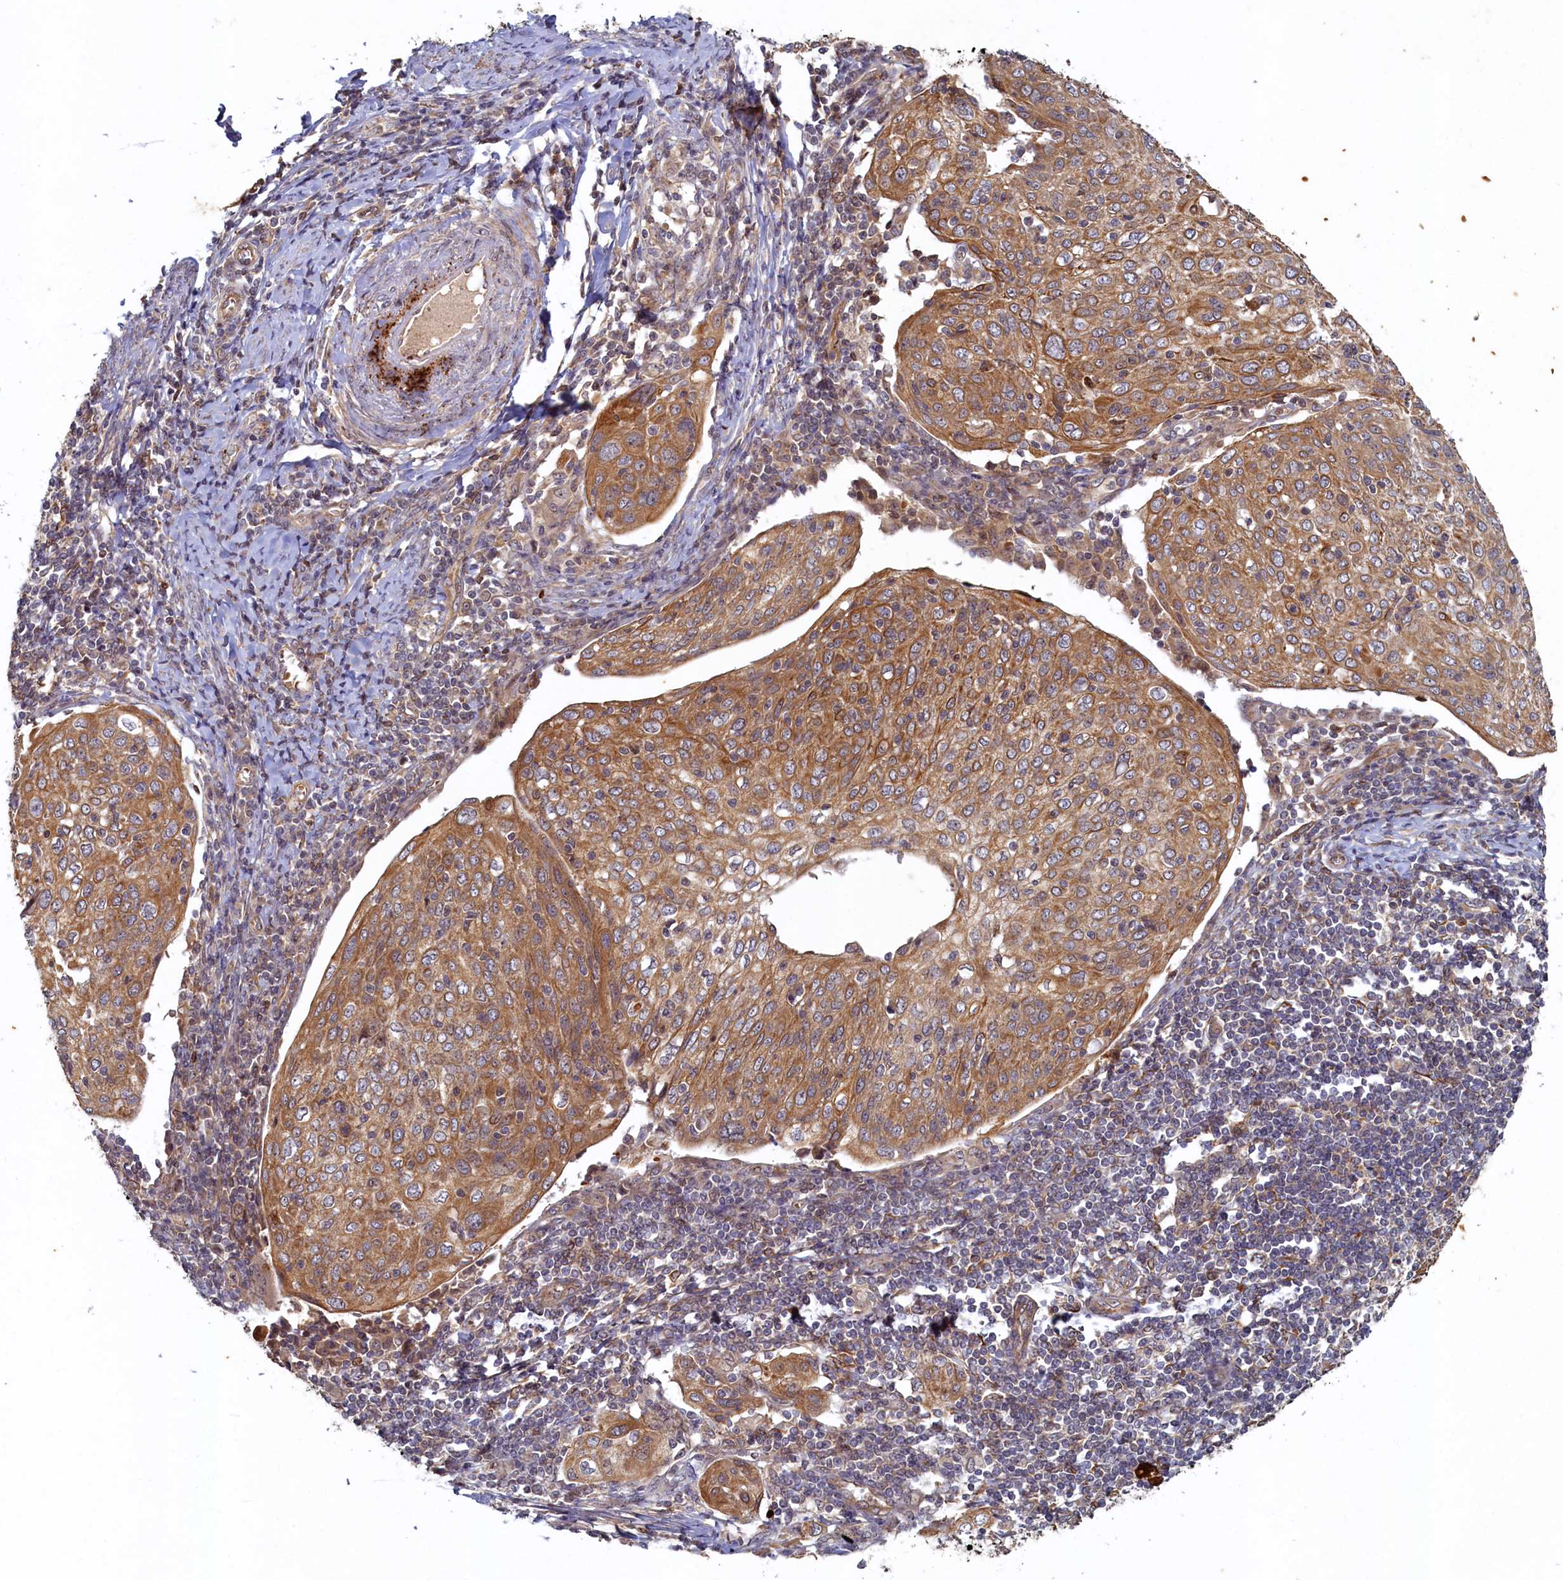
{"staining": {"intensity": "moderate", "quantity": ">75%", "location": "cytoplasmic/membranous"}, "tissue": "cervical cancer", "cell_type": "Tumor cells", "image_type": "cancer", "snomed": [{"axis": "morphology", "description": "Squamous cell carcinoma, NOS"}, {"axis": "topography", "description": "Cervix"}], "caption": "DAB immunohistochemical staining of cervical squamous cell carcinoma displays moderate cytoplasmic/membranous protein expression in about >75% of tumor cells.", "gene": "CEP20", "patient": {"sex": "female", "age": 67}}